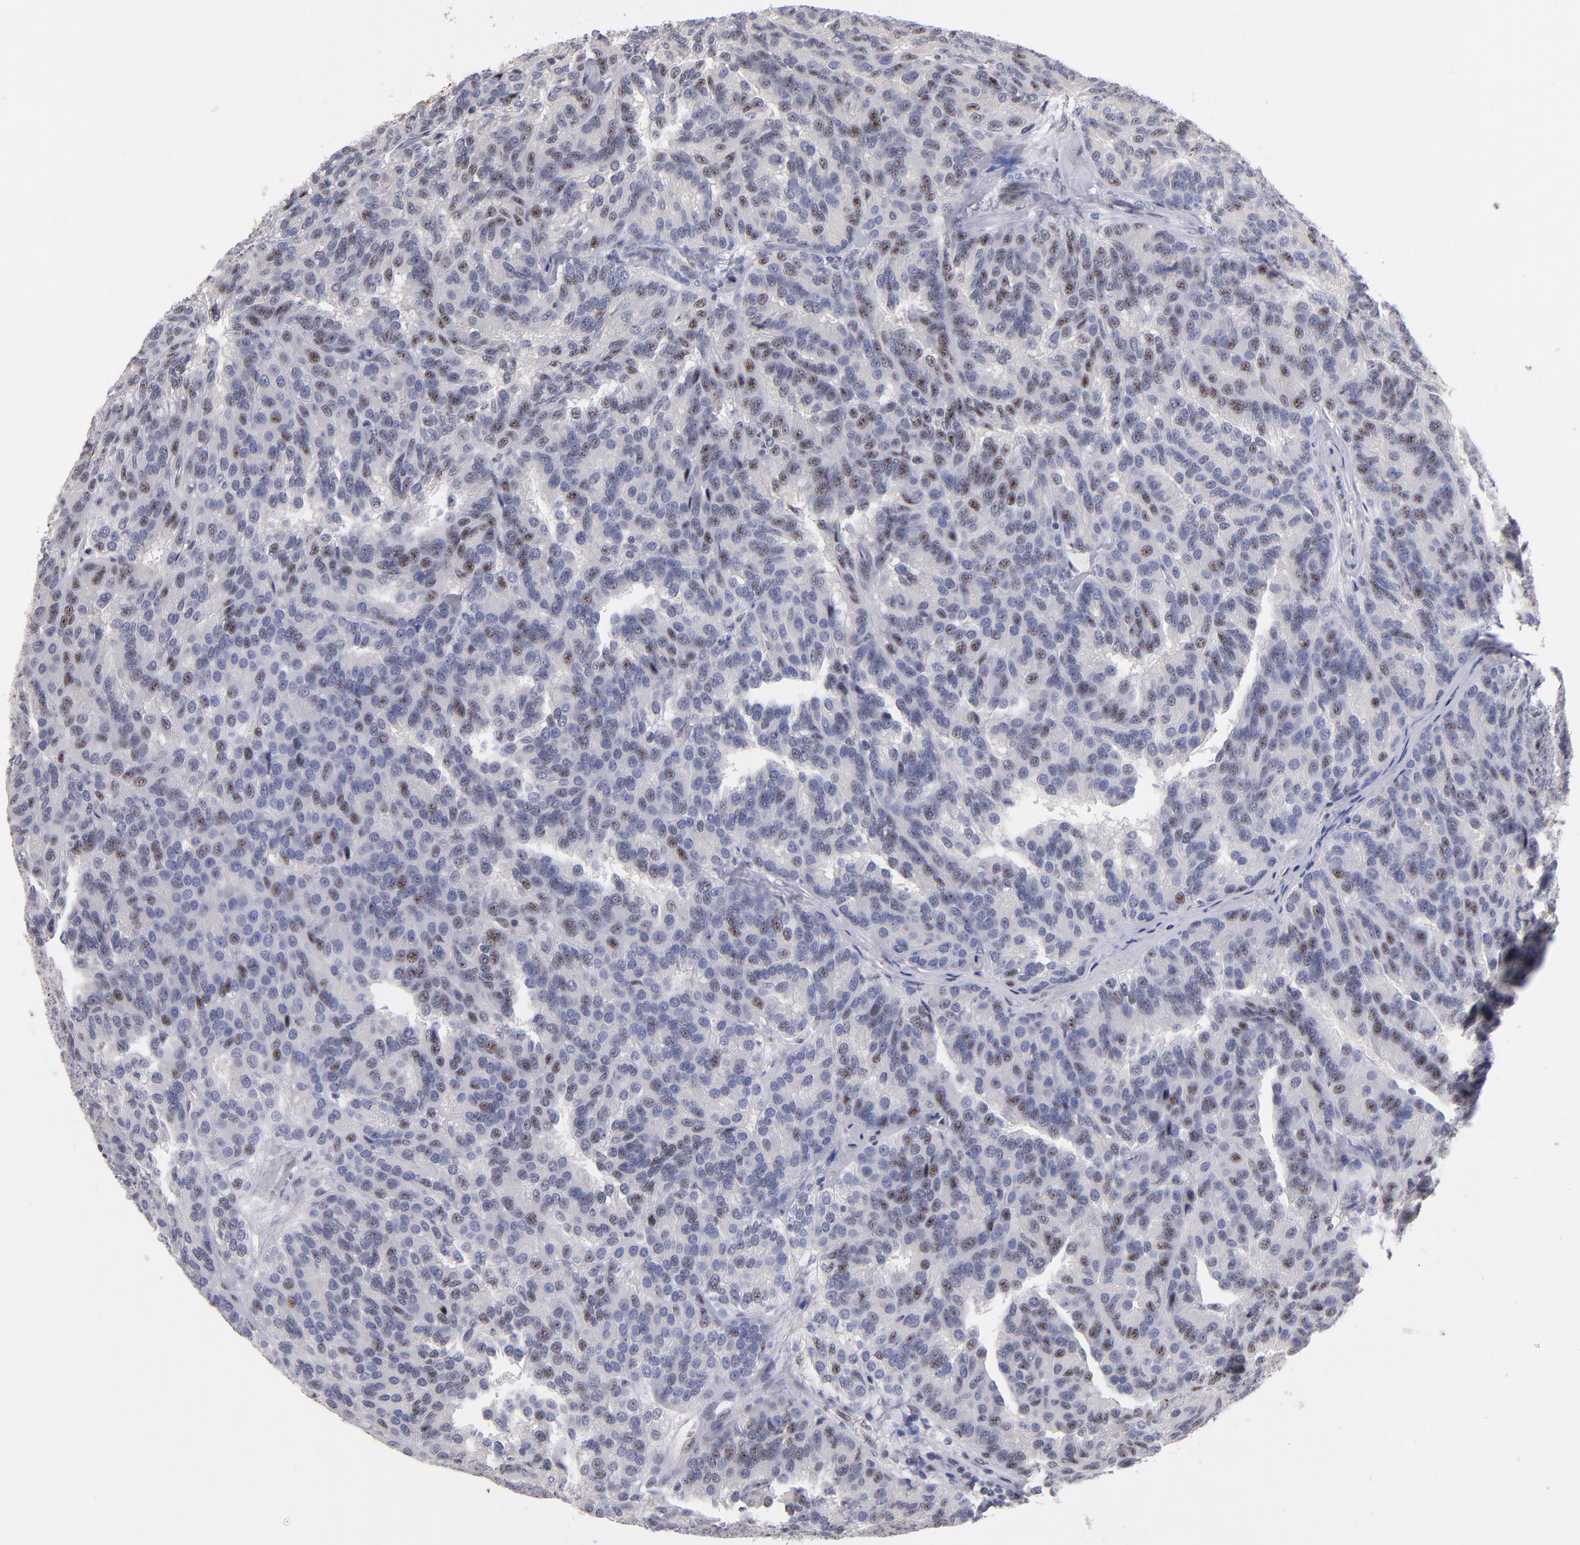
{"staining": {"intensity": "weak", "quantity": "<25%", "location": "nuclear"}, "tissue": "renal cancer", "cell_type": "Tumor cells", "image_type": "cancer", "snomed": [{"axis": "morphology", "description": "Adenocarcinoma, NOS"}, {"axis": "topography", "description": "Kidney"}], "caption": "DAB (3,3'-diaminobenzidine) immunohistochemical staining of human renal cancer demonstrates no significant expression in tumor cells.", "gene": "RAF1", "patient": {"sex": "male", "age": 46}}